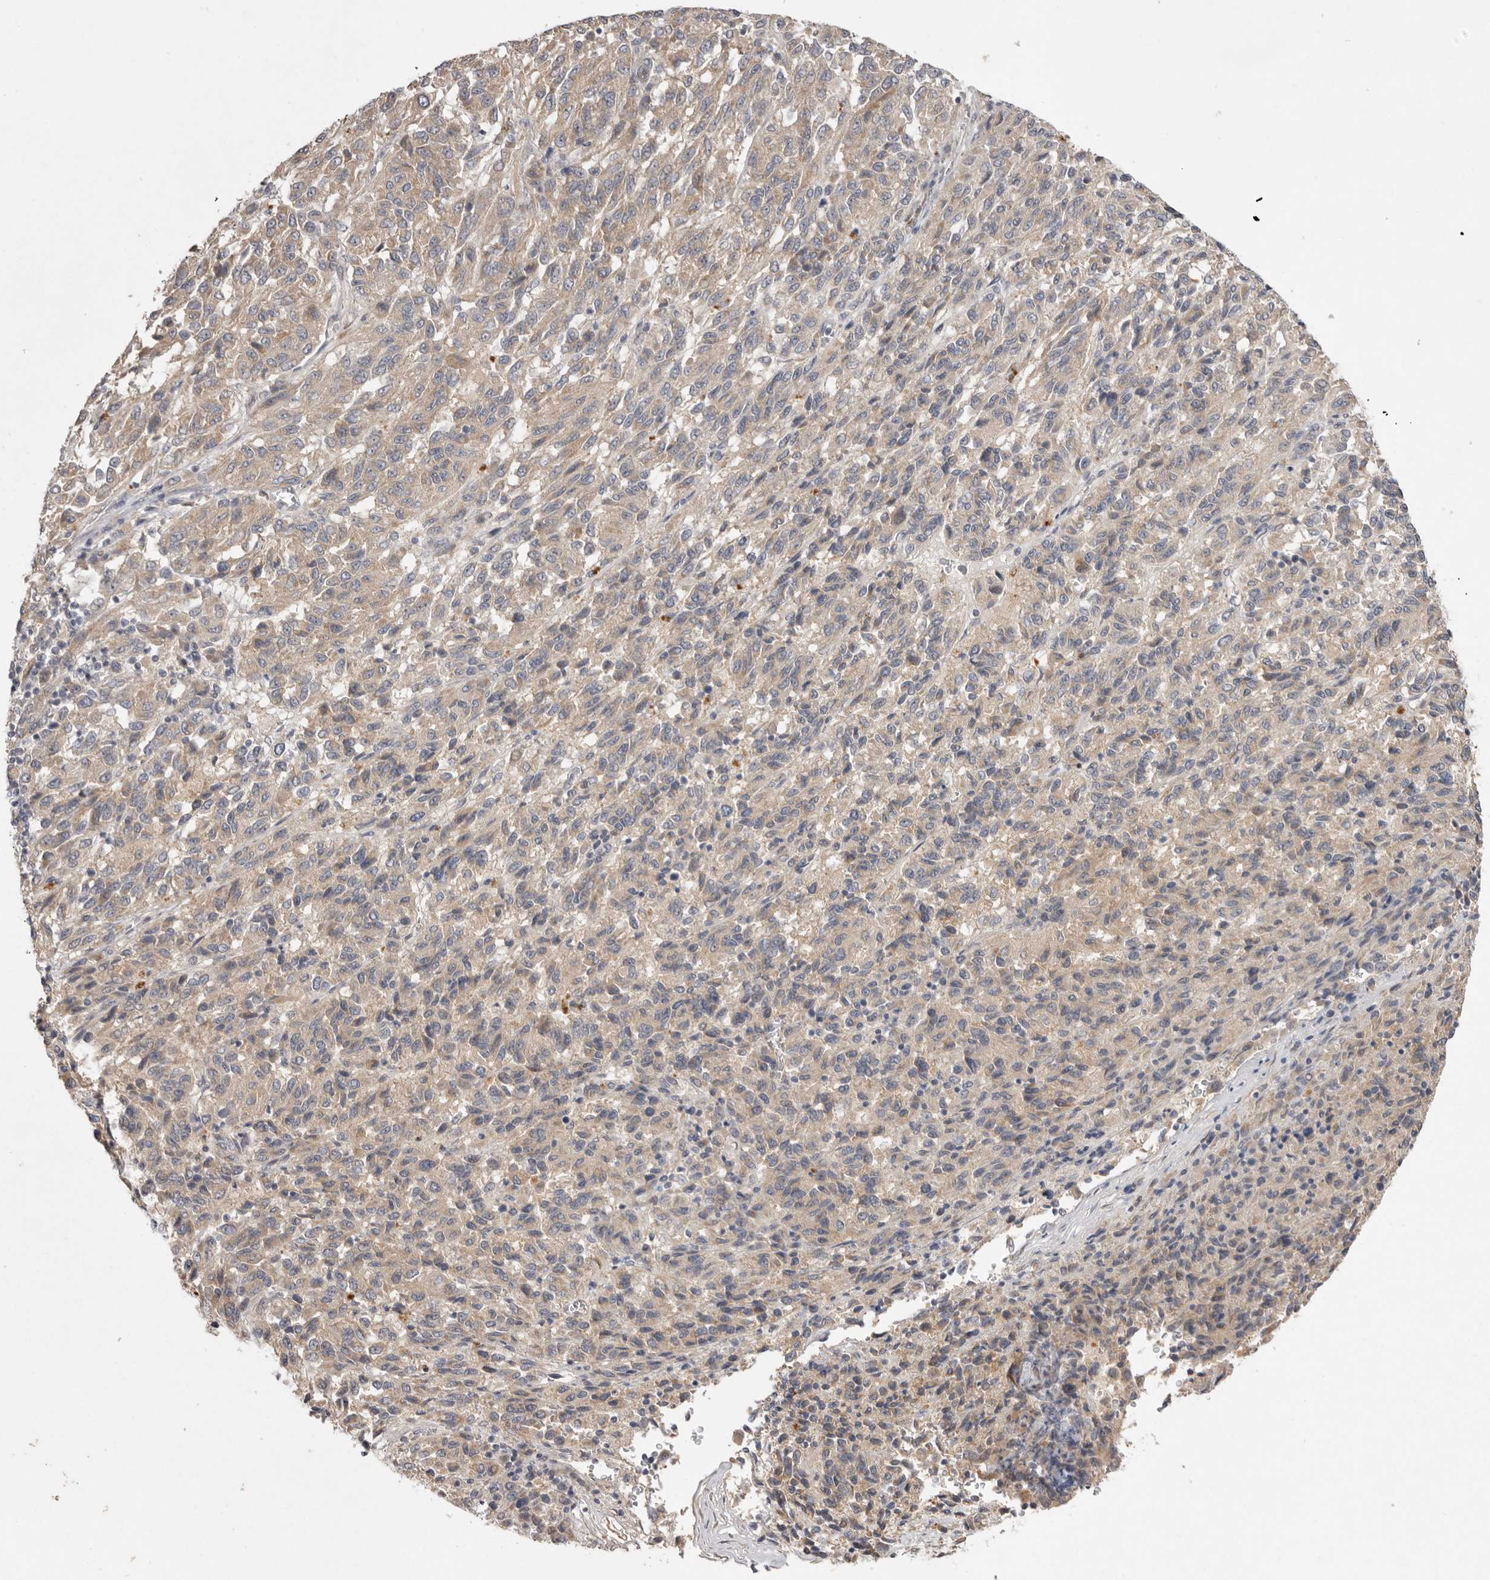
{"staining": {"intensity": "weak", "quantity": "25%-75%", "location": "cytoplasmic/membranous"}, "tissue": "melanoma", "cell_type": "Tumor cells", "image_type": "cancer", "snomed": [{"axis": "morphology", "description": "Malignant melanoma, Metastatic site"}, {"axis": "topography", "description": "Lung"}], "caption": "Protein expression by immunohistochemistry (IHC) exhibits weak cytoplasmic/membranous expression in approximately 25%-75% of tumor cells in malignant melanoma (metastatic site). Using DAB (brown) and hematoxylin (blue) stains, captured at high magnification using brightfield microscopy.", "gene": "NSUN4", "patient": {"sex": "male", "age": 64}}